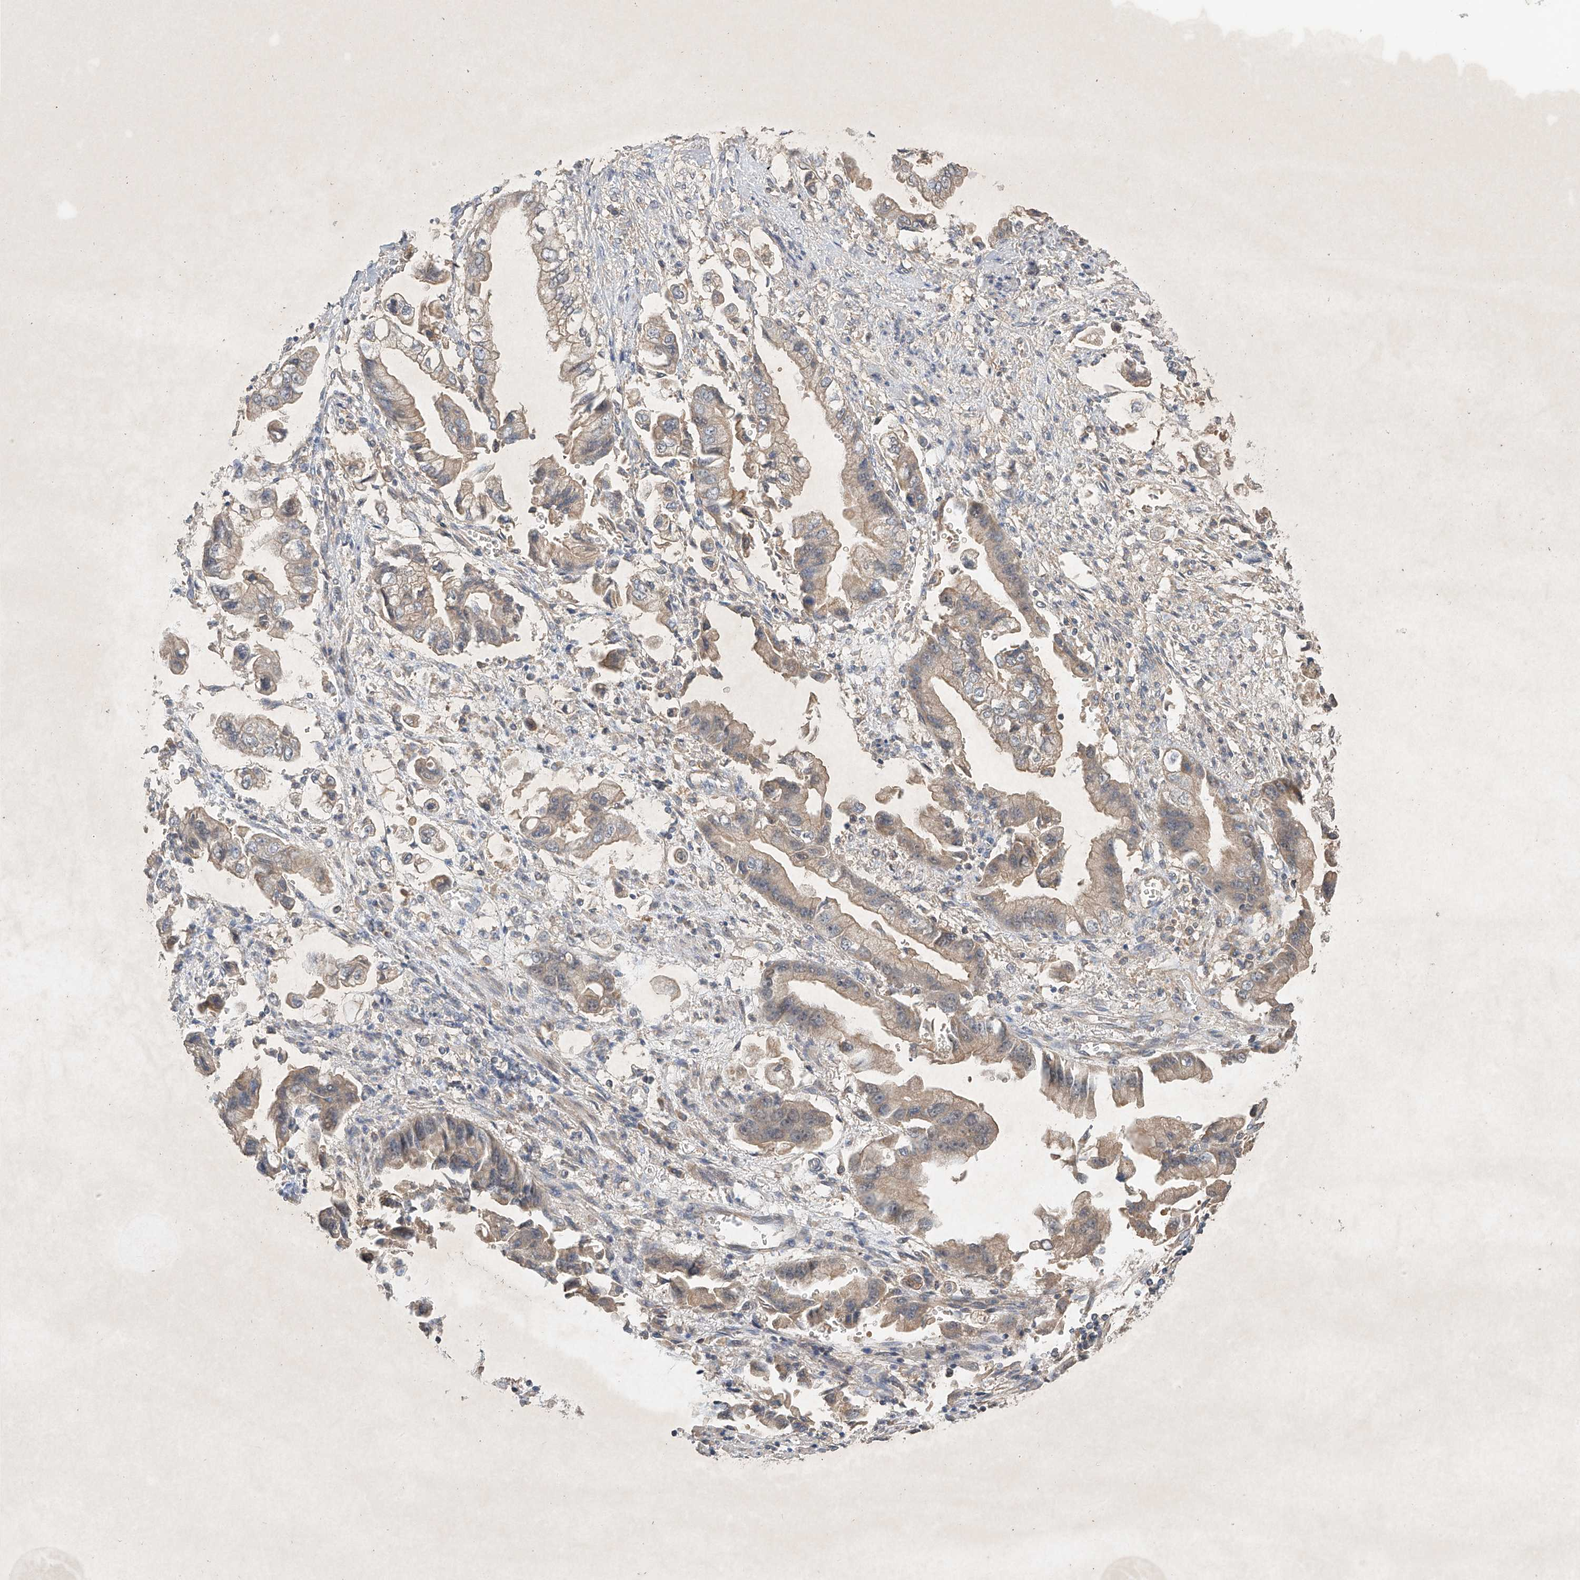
{"staining": {"intensity": "weak", "quantity": ">75%", "location": "cytoplasmic/membranous"}, "tissue": "stomach cancer", "cell_type": "Tumor cells", "image_type": "cancer", "snomed": [{"axis": "morphology", "description": "Adenocarcinoma, NOS"}, {"axis": "topography", "description": "Stomach"}], "caption": "Immunohistochemistry of stomach adenocarcinoma demonstrates low levels of weak cytoplasmic/membranous positivity in approximately >75% of tumor cells.", "gene": "GNB1L", "patient": {"sex": "male", "age": 62}}